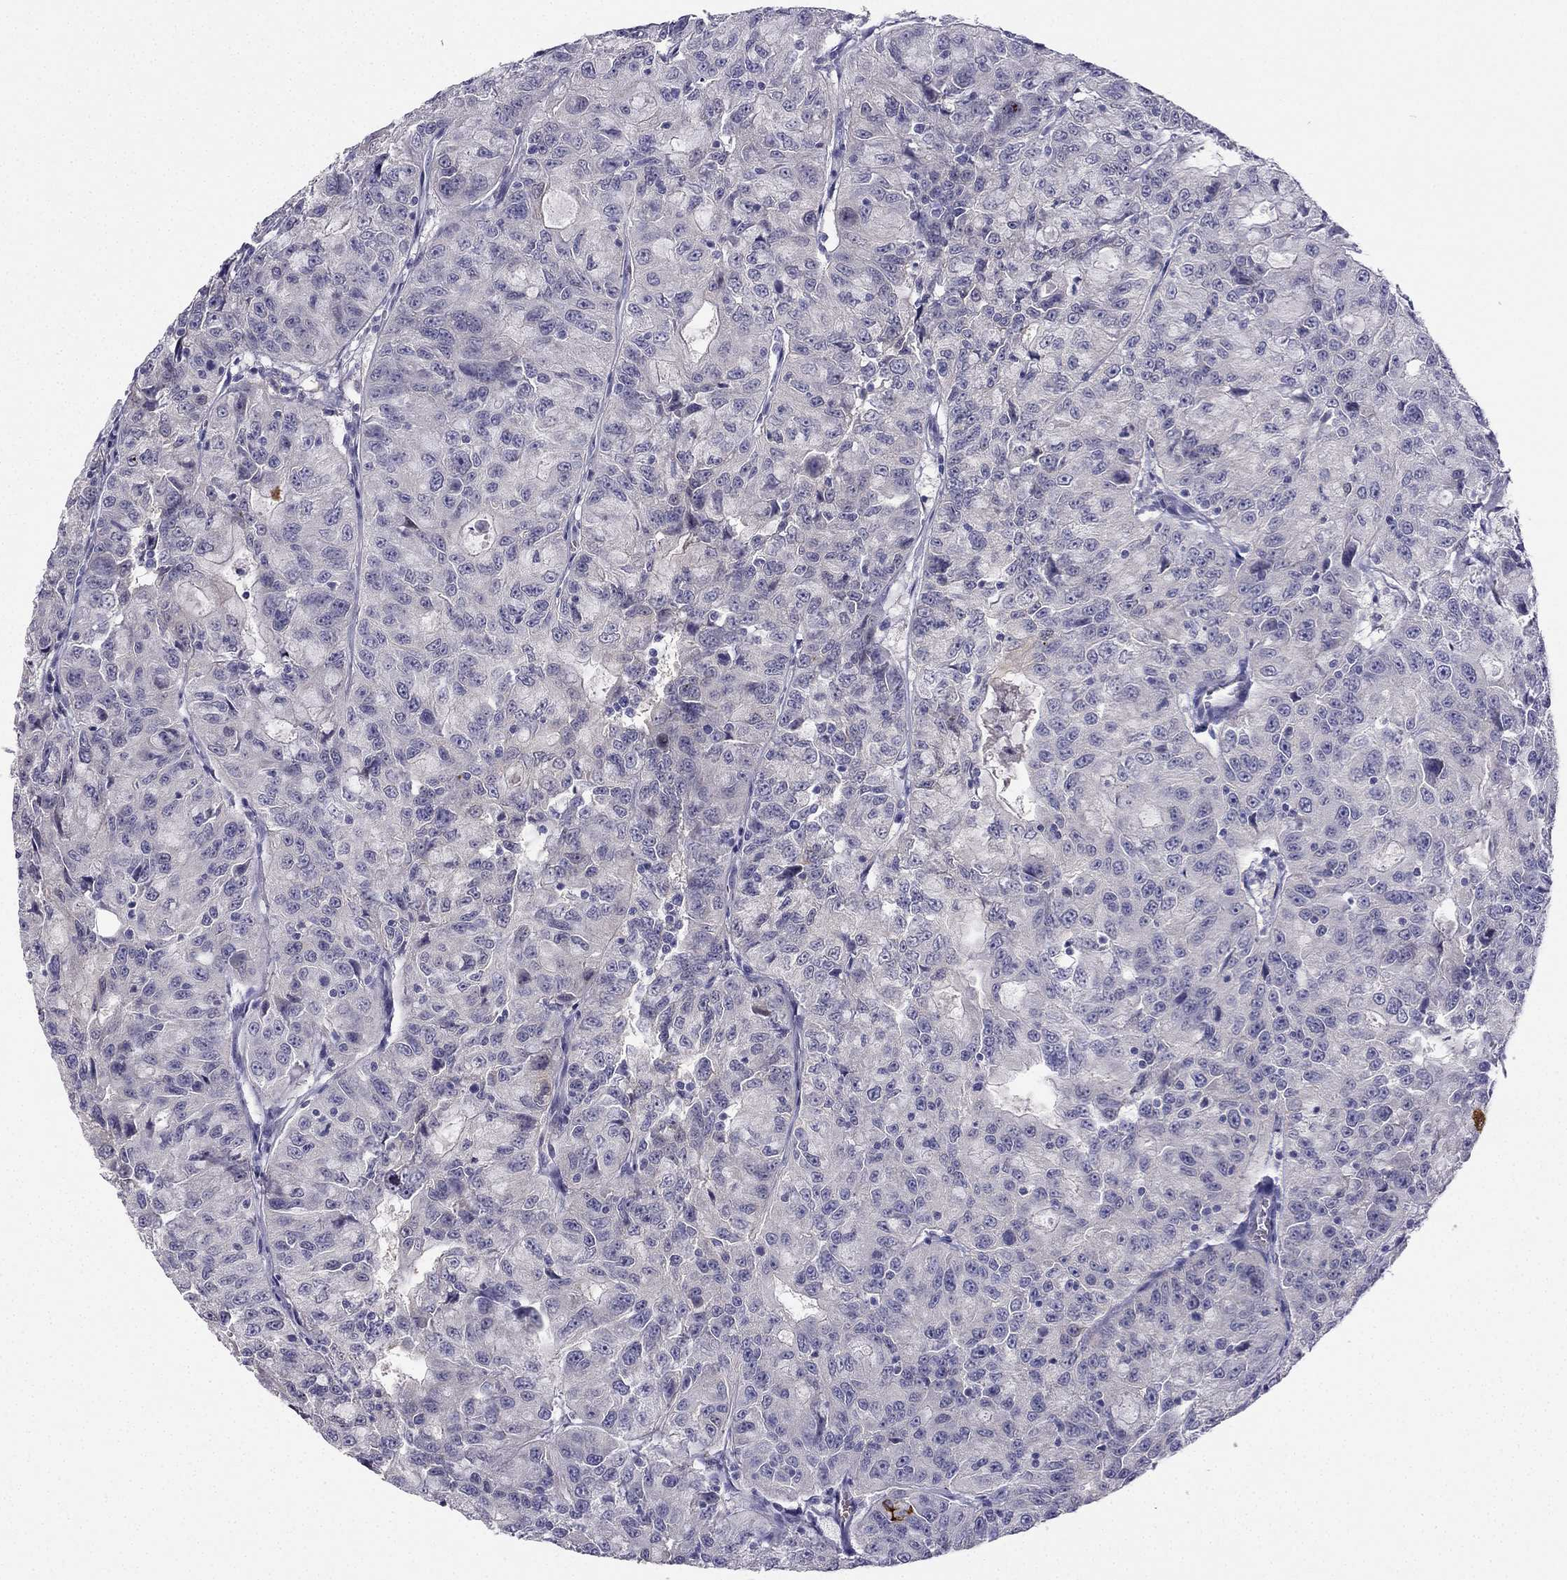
{"staining": {"intensity": "weak", "quantity": "<25%", "location": "nuclear"}, "tissue": "urothelial cancer", "cell_type": "Tumor cells", "image_type": "cancer", "snomed": [{"axis": "morphology", "description": "Urothelial carcinoma, NOS"}, {"axis": "morphology", "description": "Urothelial carcinoma, High grade"}, {"axis": "topography", "description": "Urinary bladder"}], "caption": "Urothelial cancer was stained to show a protein in brown. There is no significant staining in tumor cells.", "gene": "RSPH14", "patient": {"sex": "female", "age": 73}}